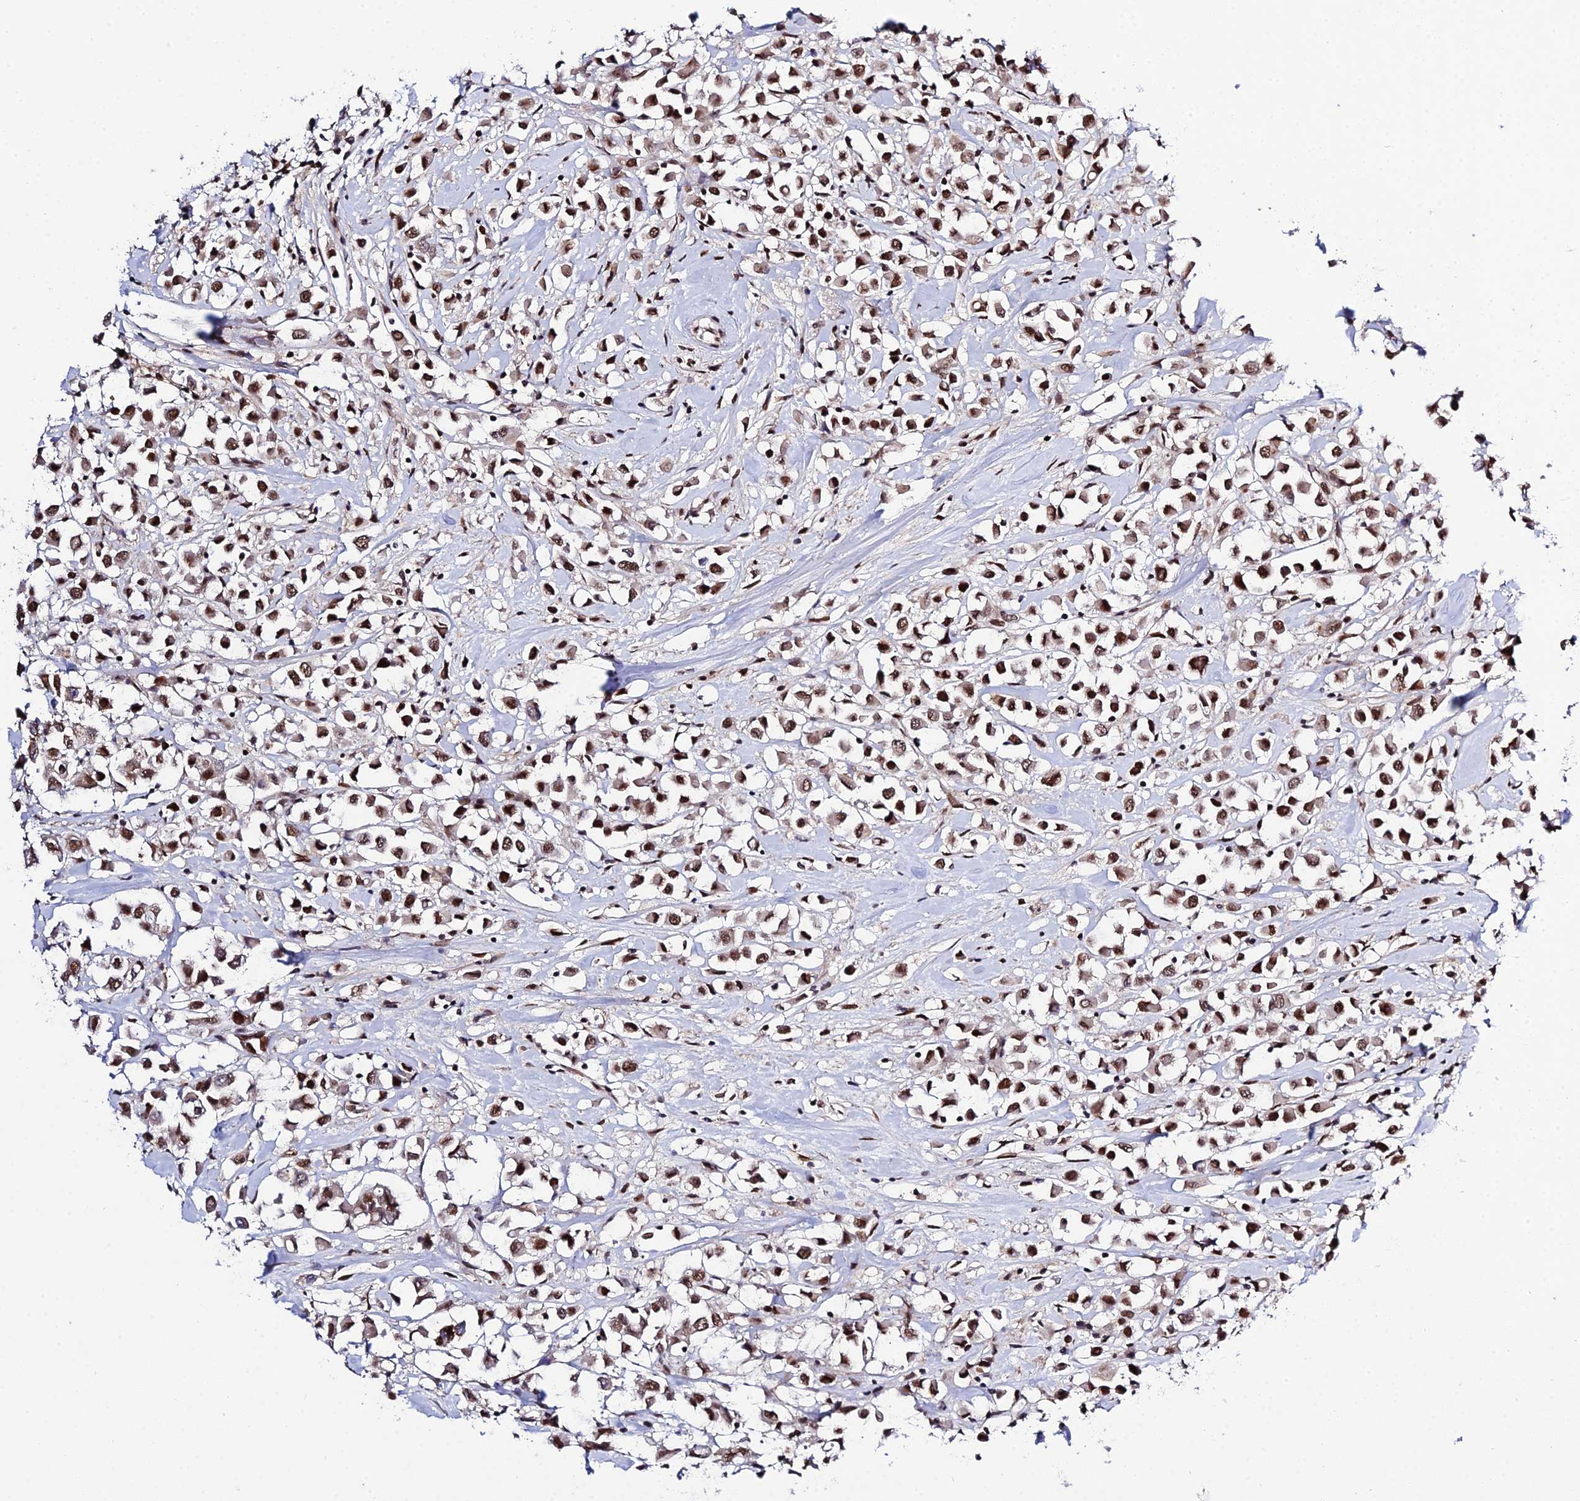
{"staining": {"intensity": "moderate", "quantity": ">75%", "location": "nuclear"}, "tissue": "breast cancer", "cell_type": "Tumor cells", "image_type": "cancer", "snomed": [{"axis": "morphology", "description": "Duct carcinoma"}, {"axis": "topography", "description": "Breast"}], "caption": "Immunohistochemical staining of breast intraductal carcinoma reveals moderate nuclear protein positivity in approximately >75% of tumor cells.", "gene": "SYT15", "patient": {"sex": "female", "age": 61}}